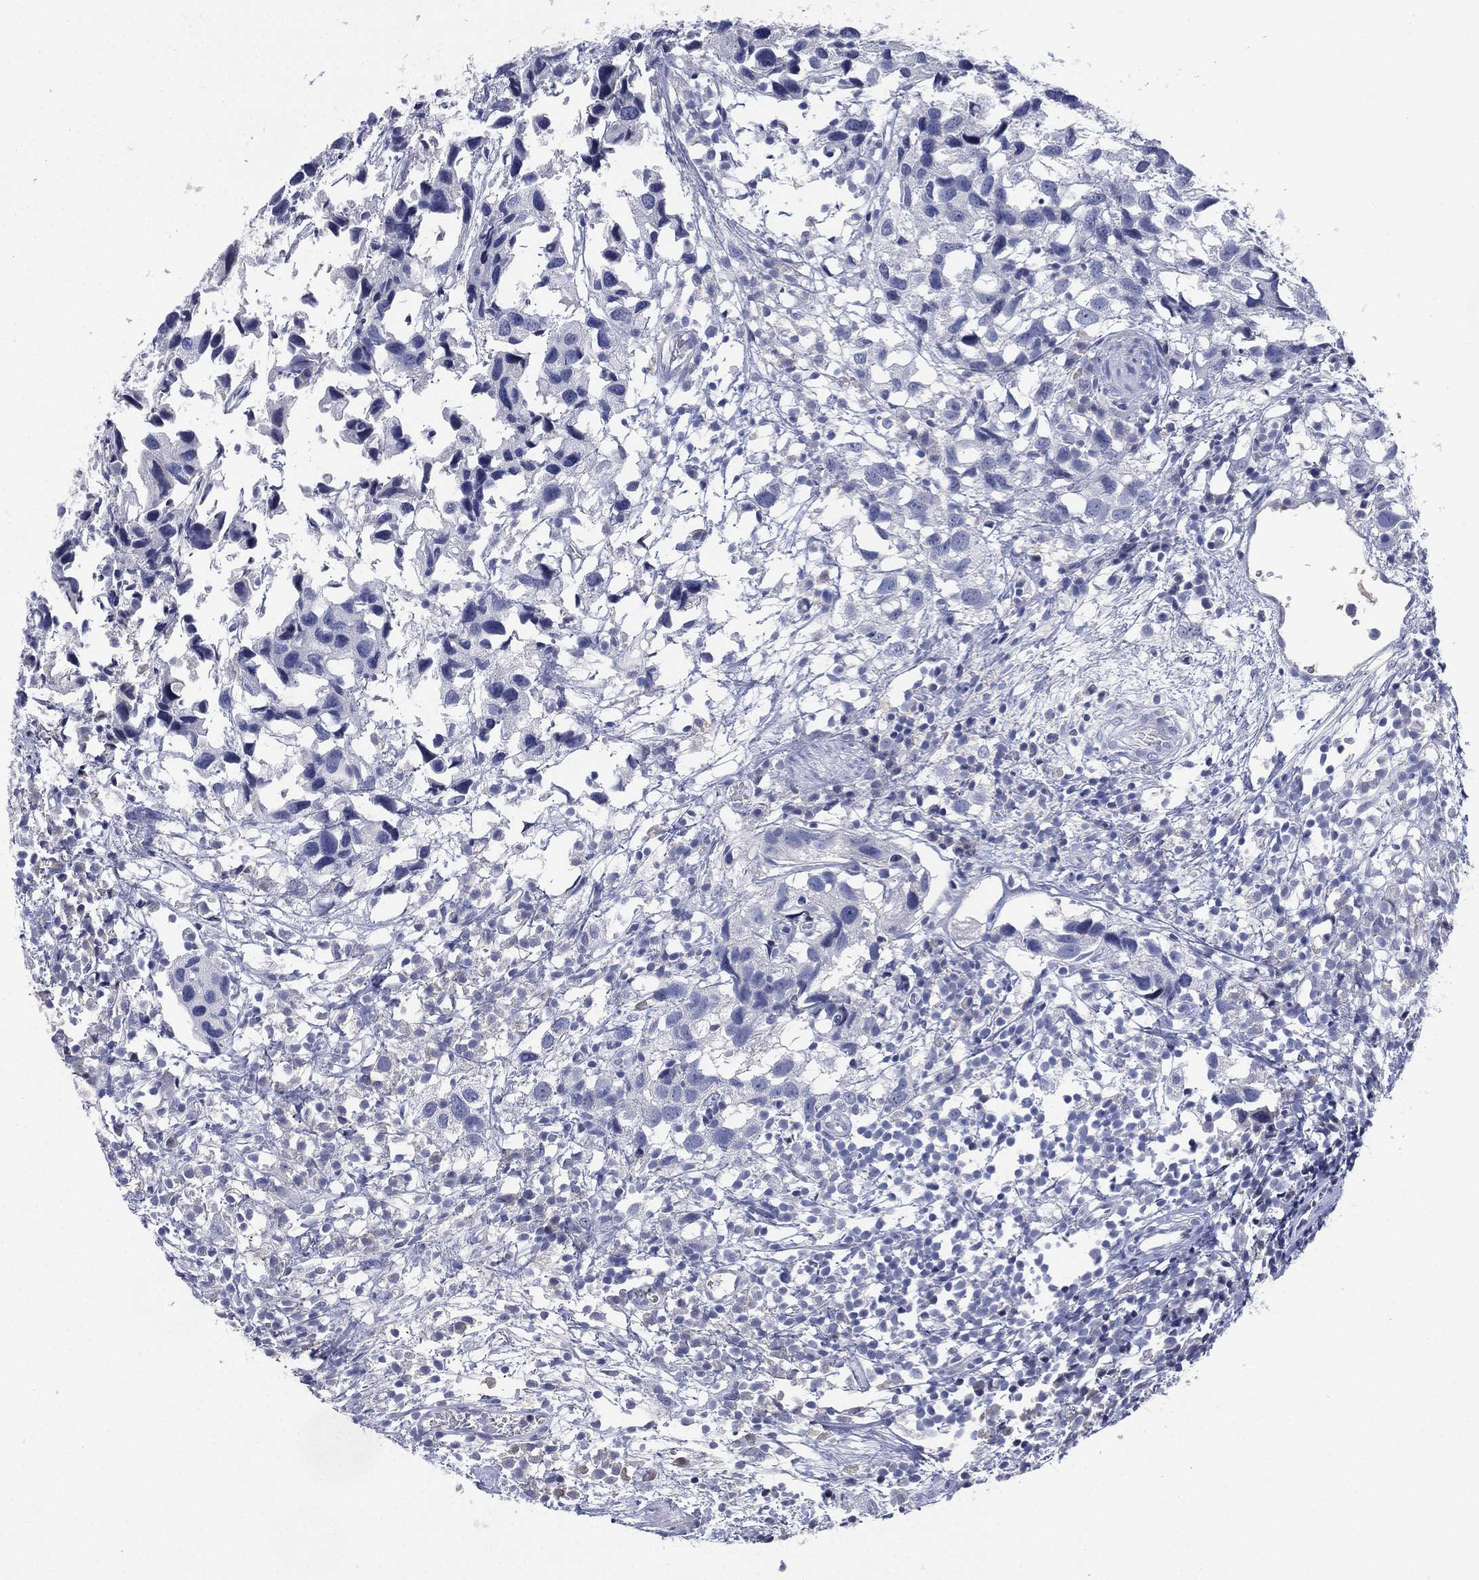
{"staining": {"intensity": "negative", "quantity": "none", "location": "none"}, "tissue": "urothelial cancer", "cell_type": "Tumor cells", "image_type": "cancer", "snomed": [{"axis": "morphology", "description": "Urothelial carcinoma, High grade"}, {"axis": "topography", "description": "Urinary bladder"}], "caption": "This photomicrograph is of urothelial cancer stained with immunohistochemistry to label a protein in brown with the nuclei are counter-stained blue. There is no staining in tumor cells.", "gene": "KRT35", "patient": {"sex": "male", "age": 79}}